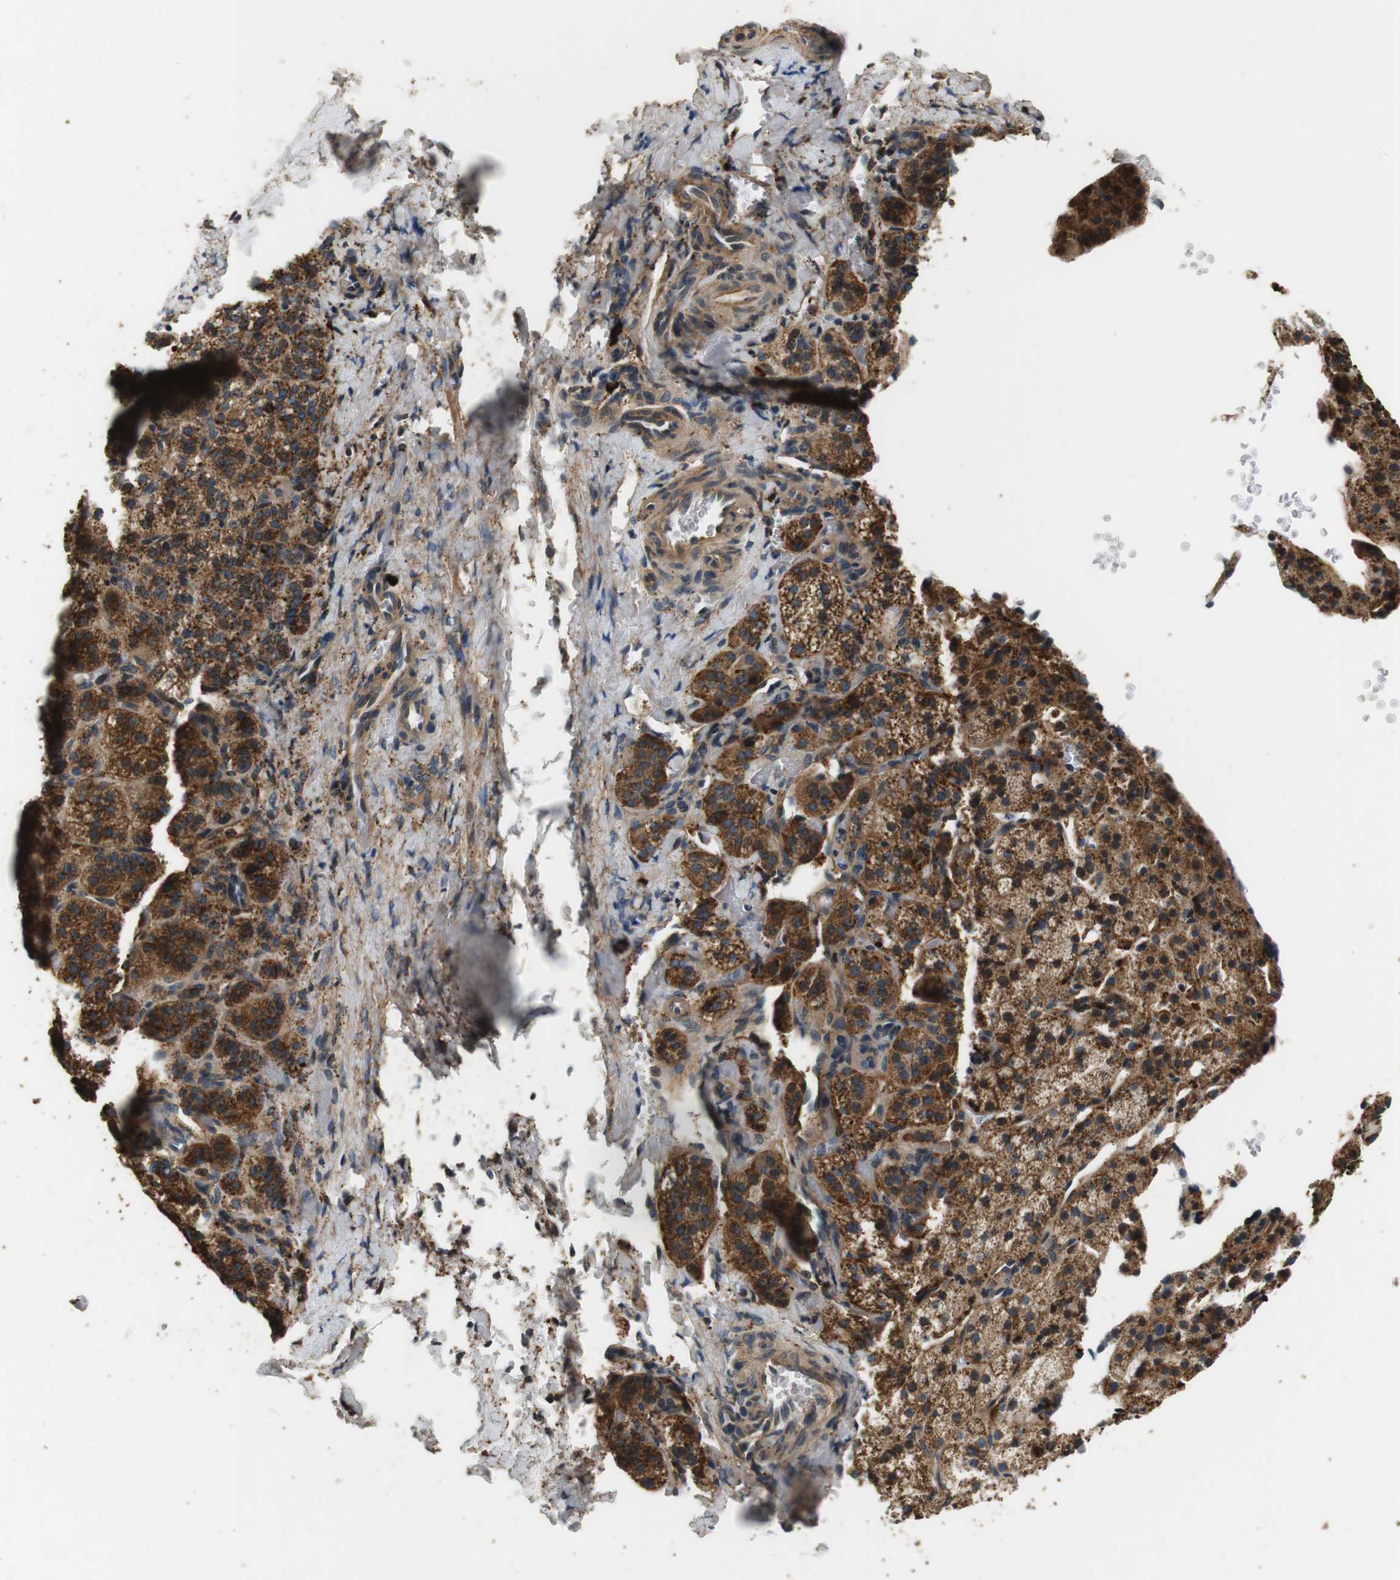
{"staining": {"intensity": "strong", "quantity": ">75%", "location": "cytoplasmic/membranous"}, "tissue": "adrenal gland", "cell_type": "Glandular cells", "image_type": "normal", "snomed": [{"axis": "morphology", "description": "Normal tissue, NOS"}, {"axis": "topography", "description": "Adrenal gland"}], "caption": "Glandular cells show strong cytoplasmic/membranous positivity in approximately >75% of cells in unremarkable adrenal gland. The protein of interest is stained brown, and the nuclei are stained in blue (DAB (3,3'-diaminobenzidine) IHC with brightfield microscopy, high magnification).", "gene": "TXNRD1", "patient": {"sex": "female", "age": 57}}